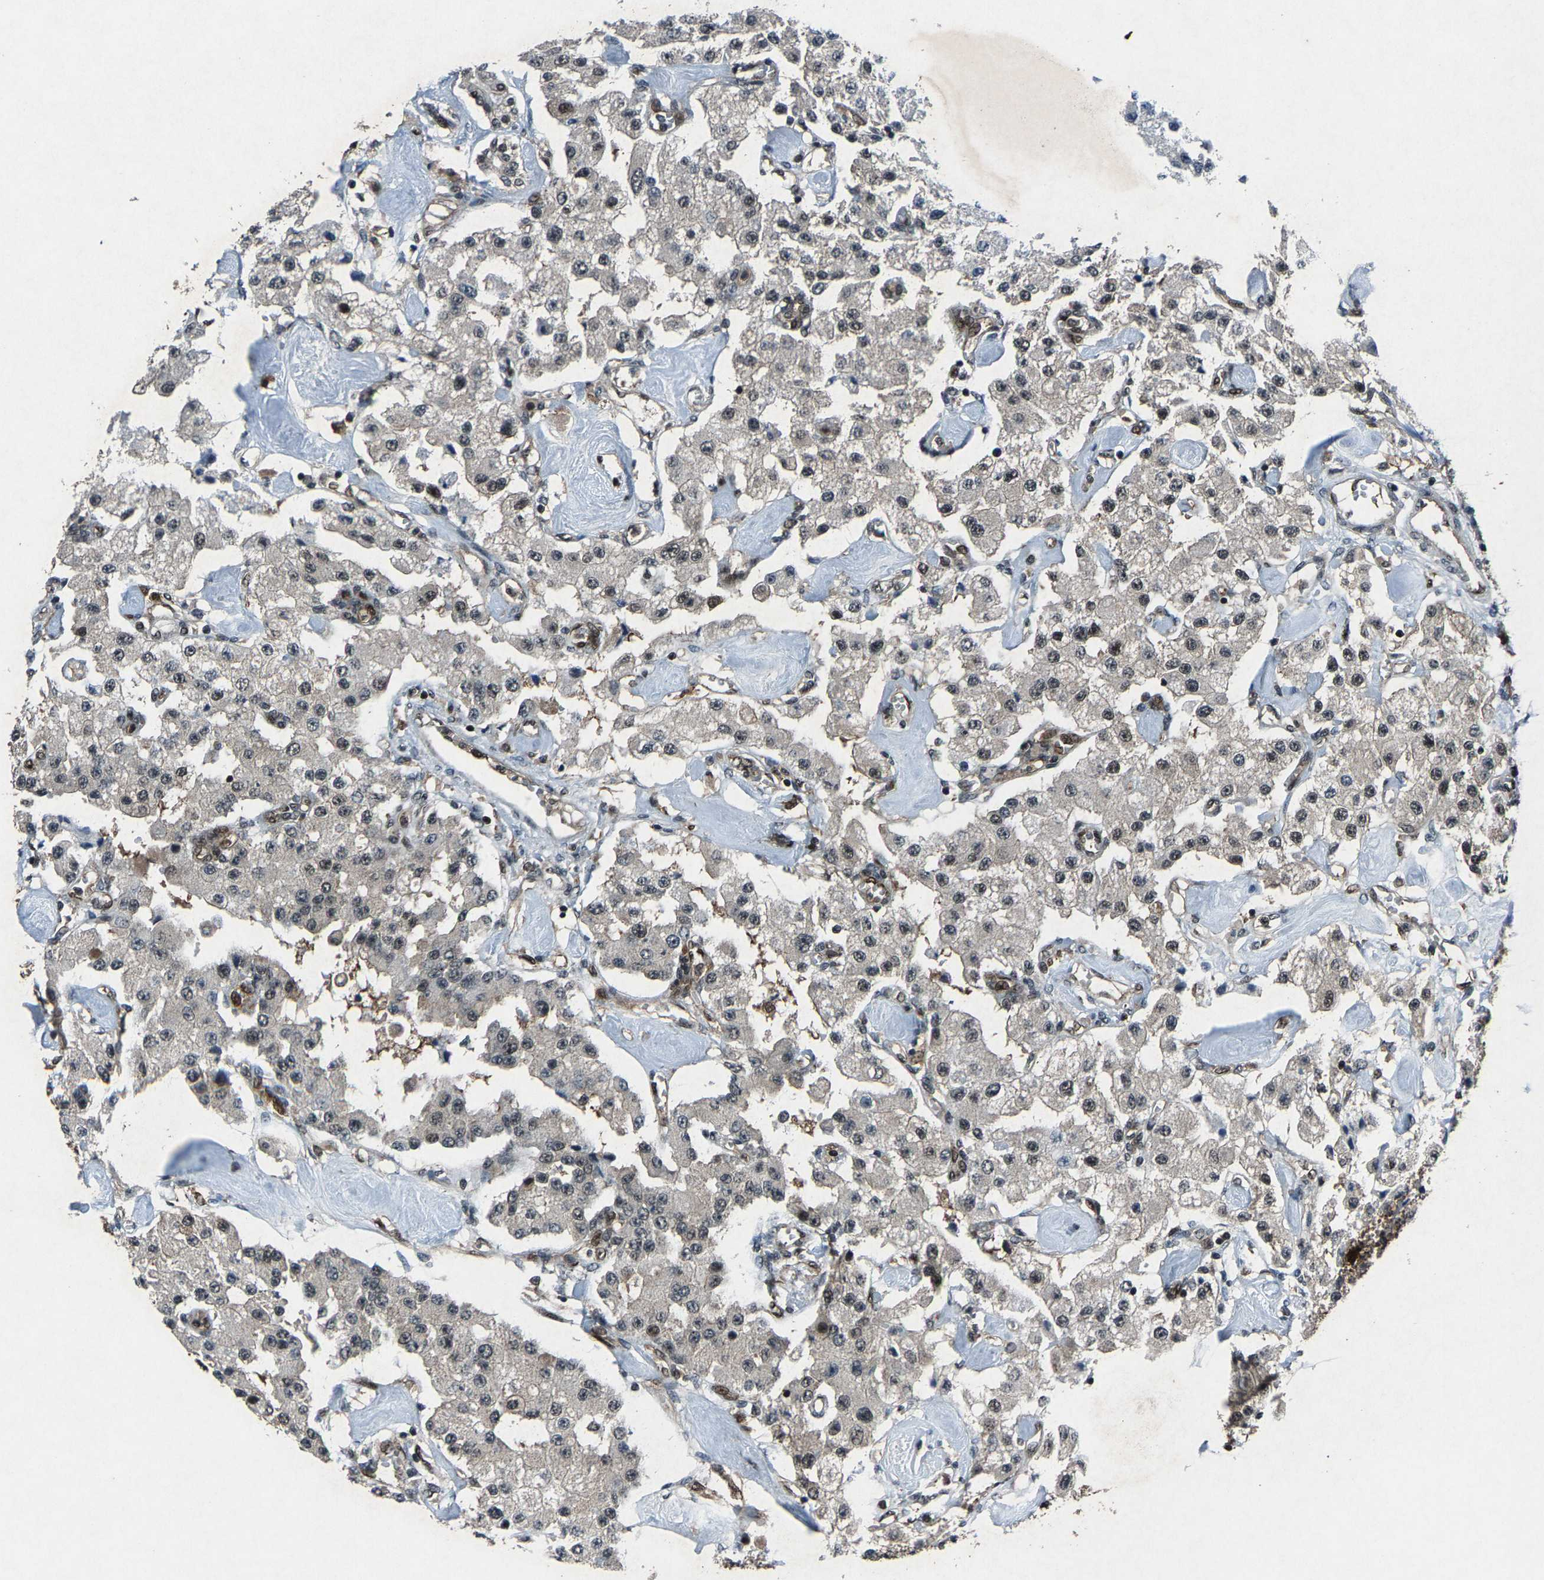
{"staining": {"intensity": "weak", "quantity": "25%-75%", "location": "nuclear"}, "tissue": "carcinoid", "cell_type": "Tumor cells", "image_type": "cancer", "snomed": [{"axis": "morphology", "description": "Carcinoid, malignant, NOS"}, {"axis": "topography", "description": "Pancreas"}], "caption": "About 25%-75% of tumor cells in human carcinoid show weak nuclear protein expression as visualized by brown immunohistochemical staining.", "gene": "ATXN3", "patient": {"sex": "male", "age": 41}}